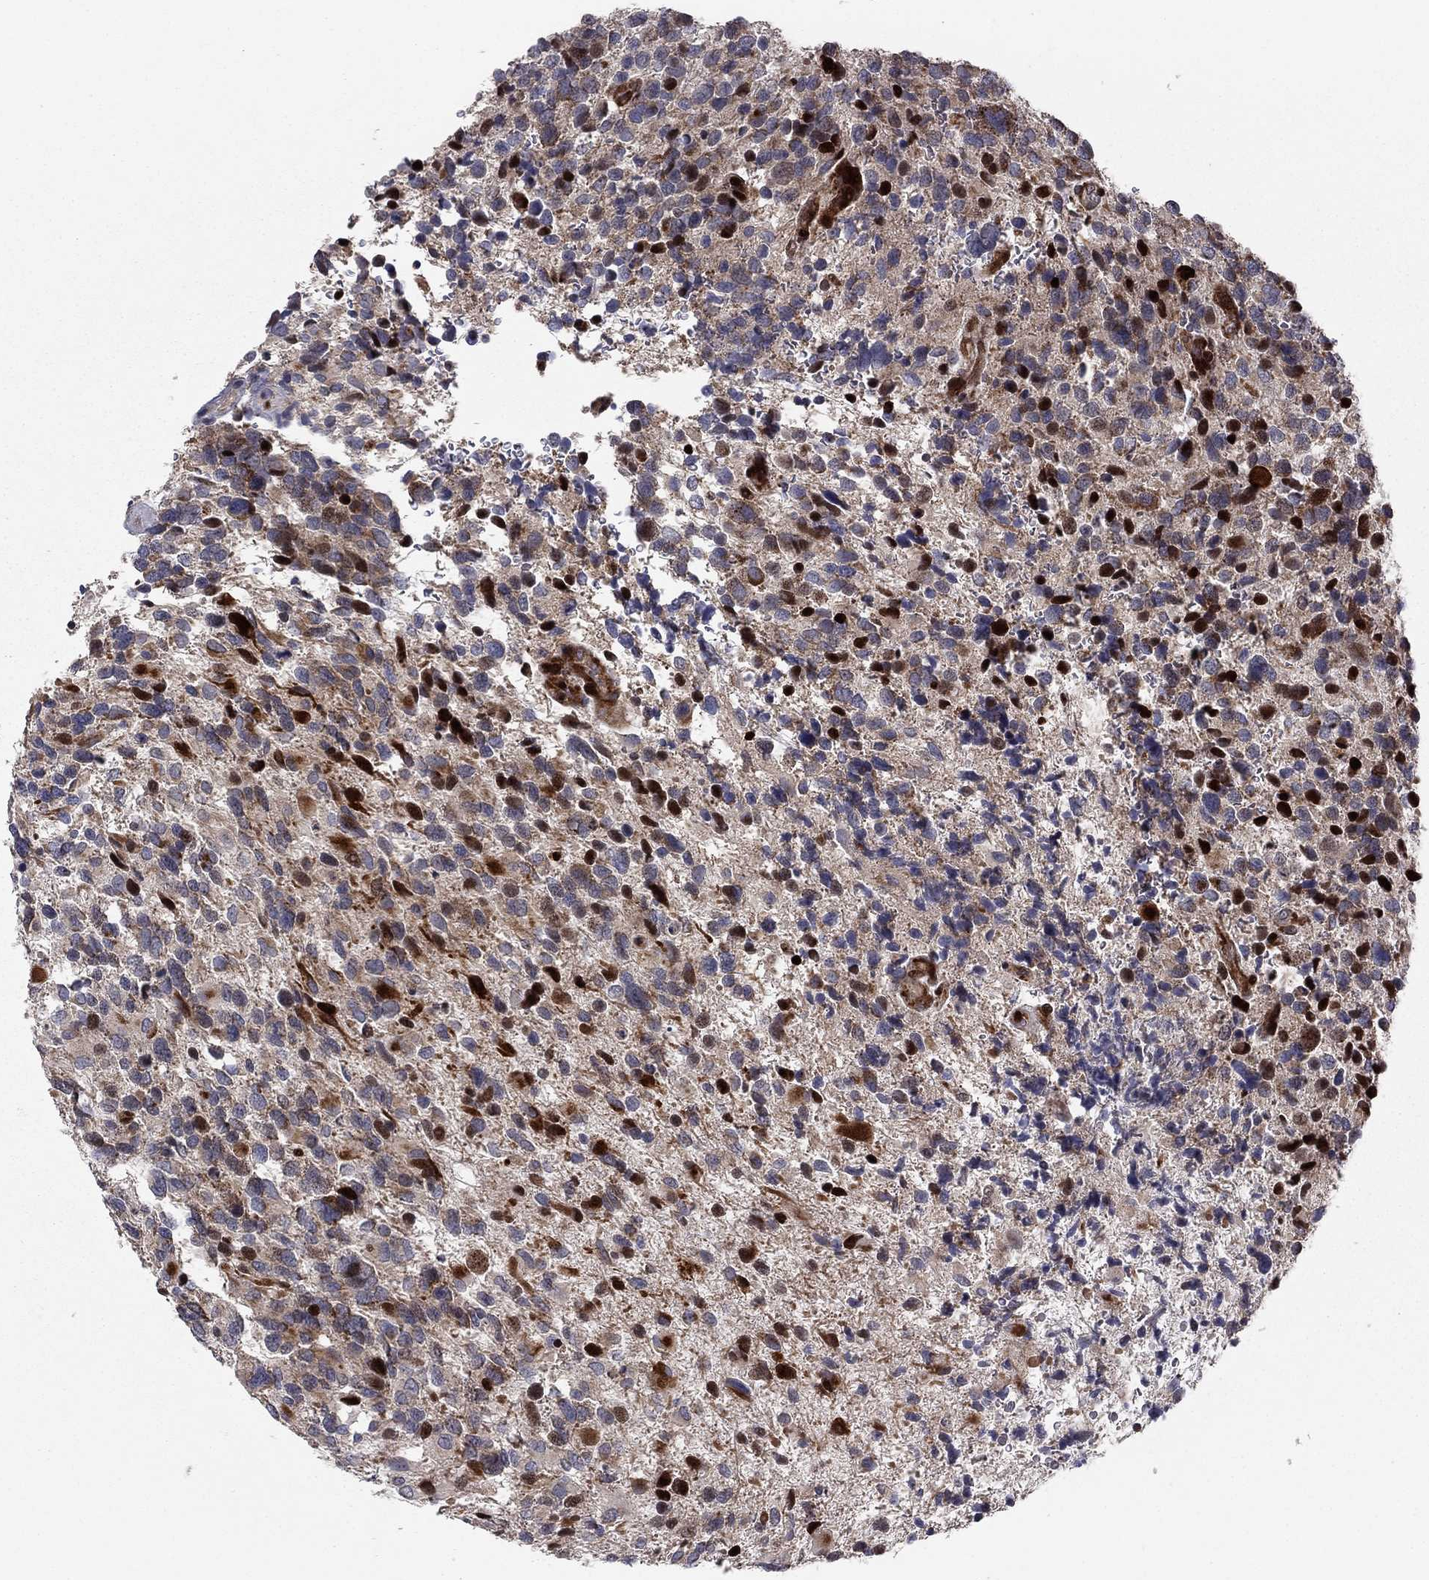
{"staining": {"intensity": "strong", "quantity": "<25%", "location": "cytoplasmic/membranous,nuclear"}, "tissue": "glioma", "cell_type": "Tumor cells", "image_type": "cancer", "snomed": [{"axis": "morphology", "description": "Glioma, malignant, Low grade"}, {"axis": "topography", "description": "Brain"}], "caption": "Immunohistochemical staining of human glioma exhibits strong cytoplasmic/membranous and nuclear protein staining in approximately <25% of tumor cells.", "gene": "MIOS", "patient": {"sex": "female", "age": 32}}